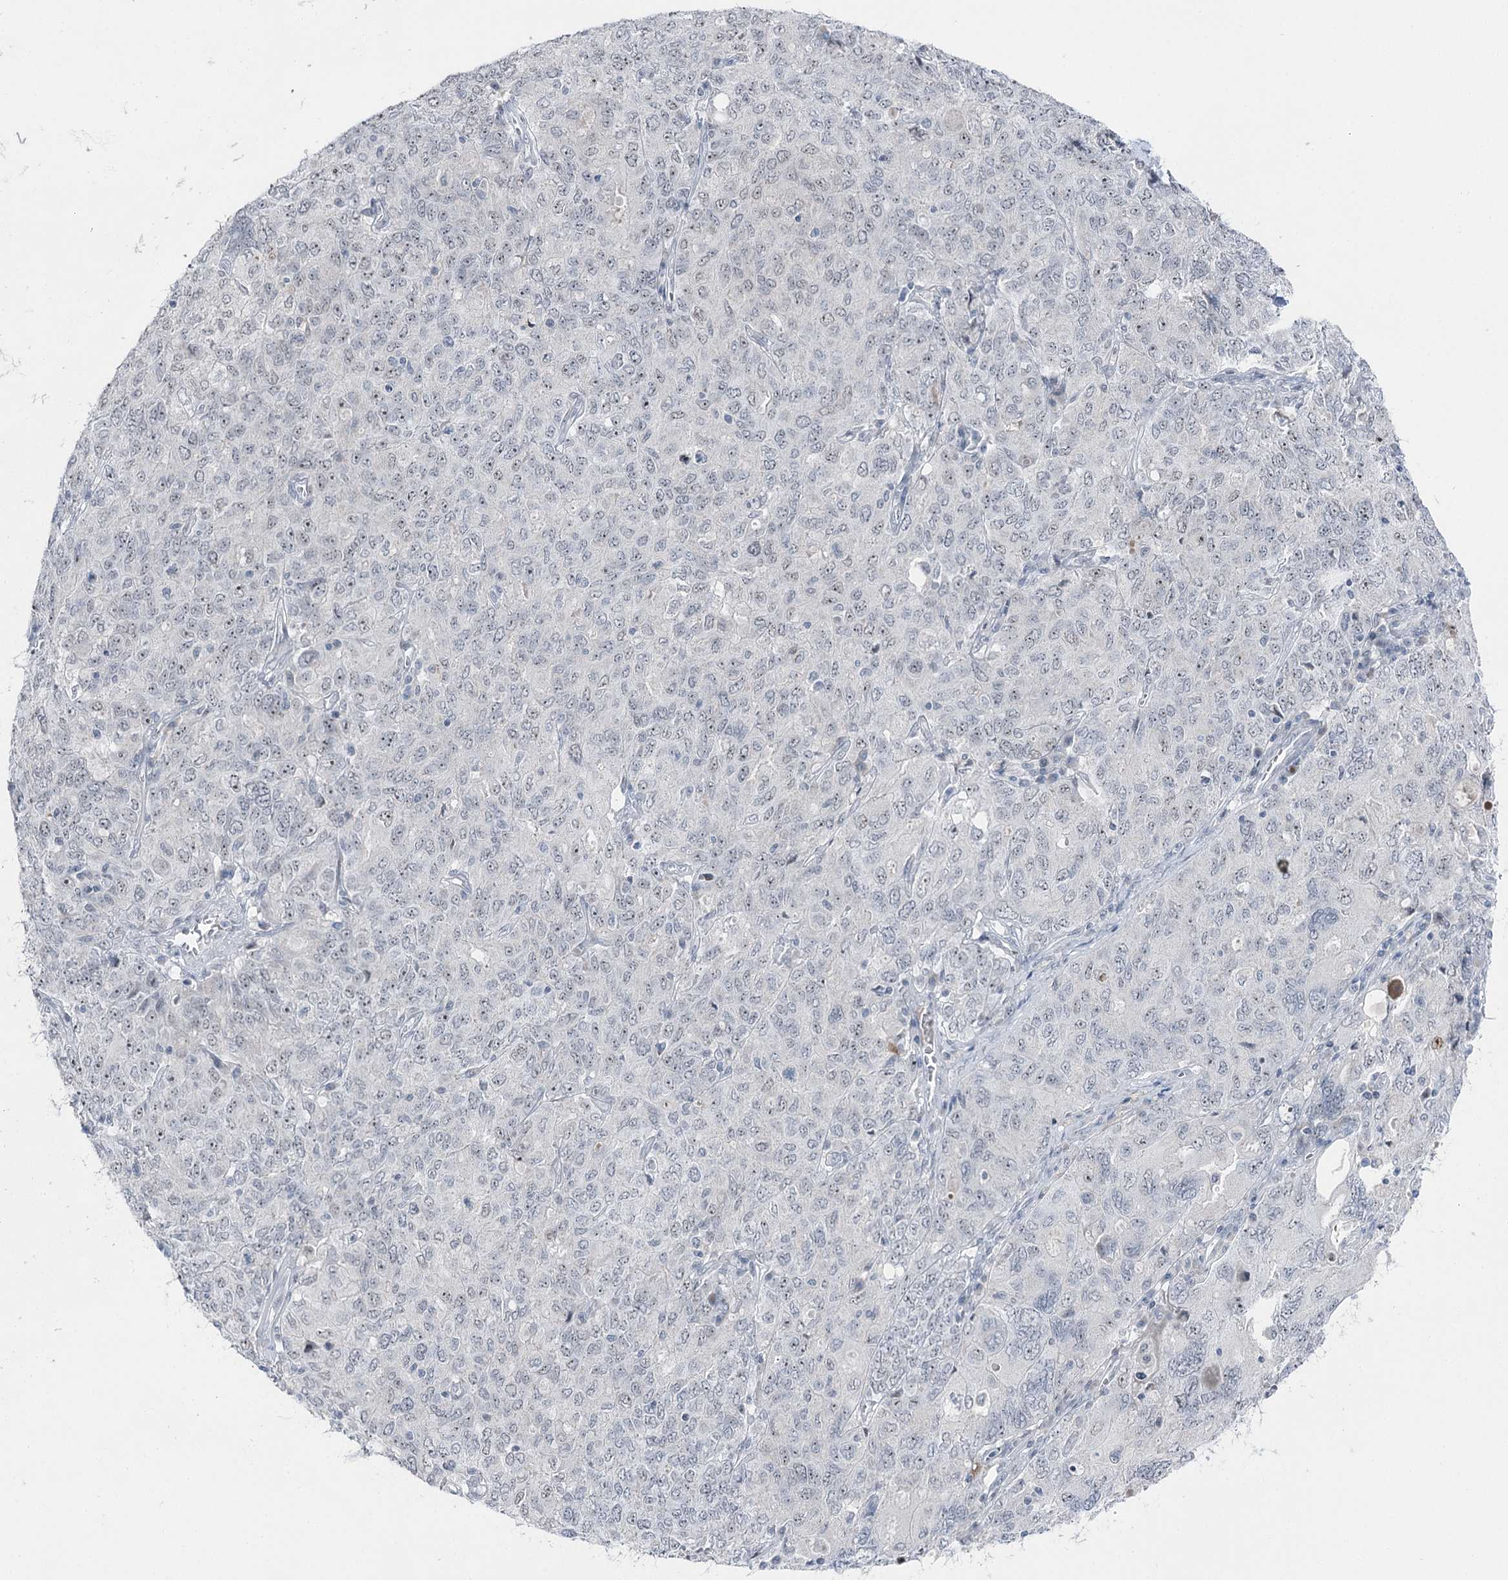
{"staining": {"intensity": "negative", "quantity": "none", "location": "none"}, "tissue": "ovarian cancer", "cell_type": "Tumor cells", "image_type": "cancer", "snomed": [{"axis": "morphology", "description": "Carcinoma, endometroid"}, {"axis": "topography", "description": "Ovary"}], "caption": "IHC histopathology image of neoplastic tissue: ovarian endometroid carcinoma stained with DAB reveals no significant protein expression in tumor cells.", "gene": "STEEP1", "patient": {"sex": "female", "age": 62}}